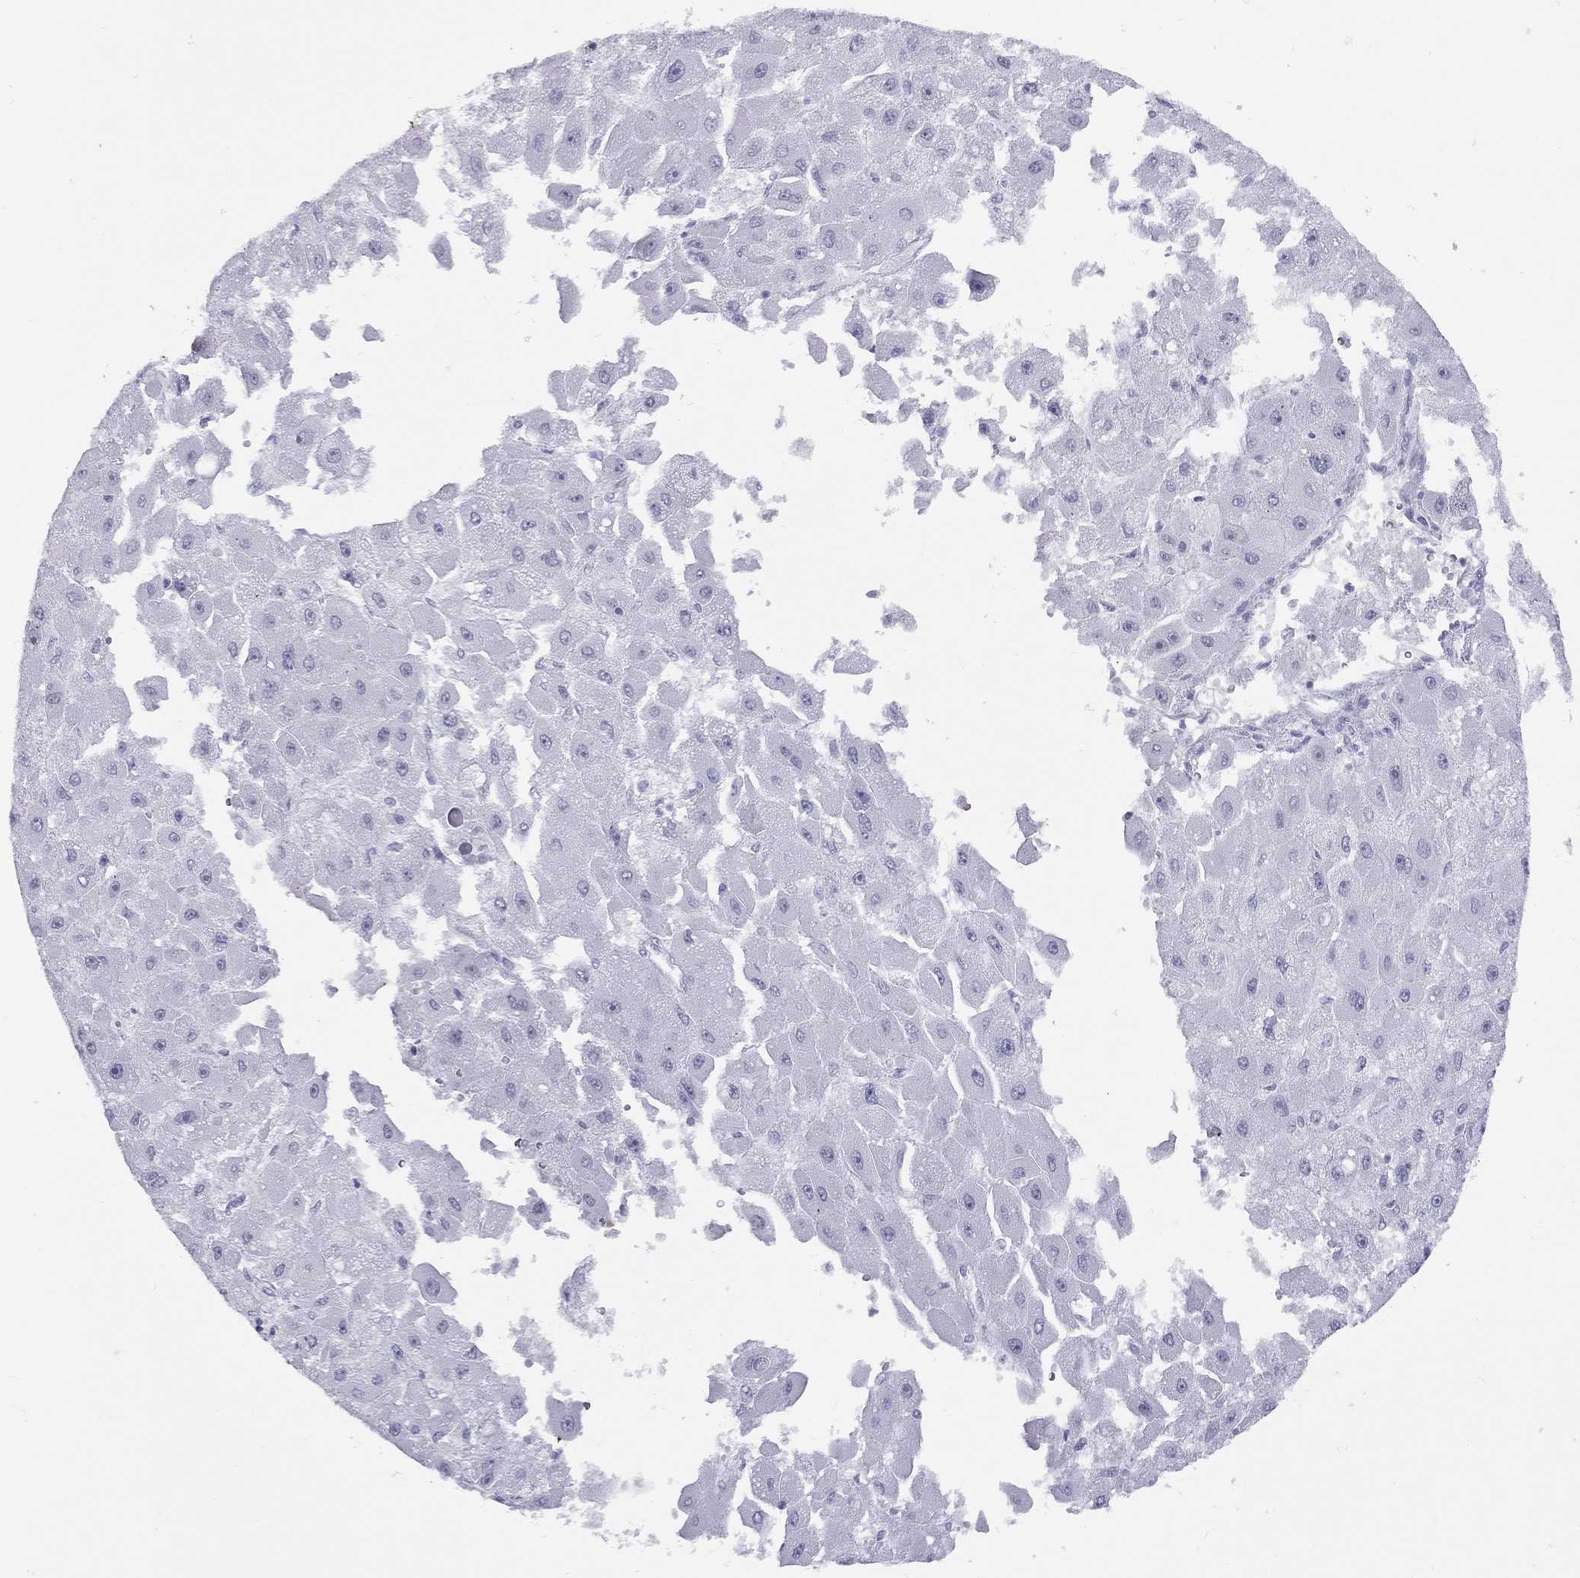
{"staining": {"intensity": "negative", "quantity": "none", "location": "none"}, "tissue": "liver cancer", "cell_type": "Tumor cells", "image_type": "cancer", "snomed": [{"axis": "morphology", "description": "Carcinoma, Hepatocellular, NOS"}, {"axis": "topography", "description": "Liver"}], "caption": "The immunohistochemistry (IHC) micrograph has no significant staining in tumor cells of hepatocellular carcinoma (liver) tissue.", "gene": "LYAR", "patient": {"sex": "female", "age": 25}}